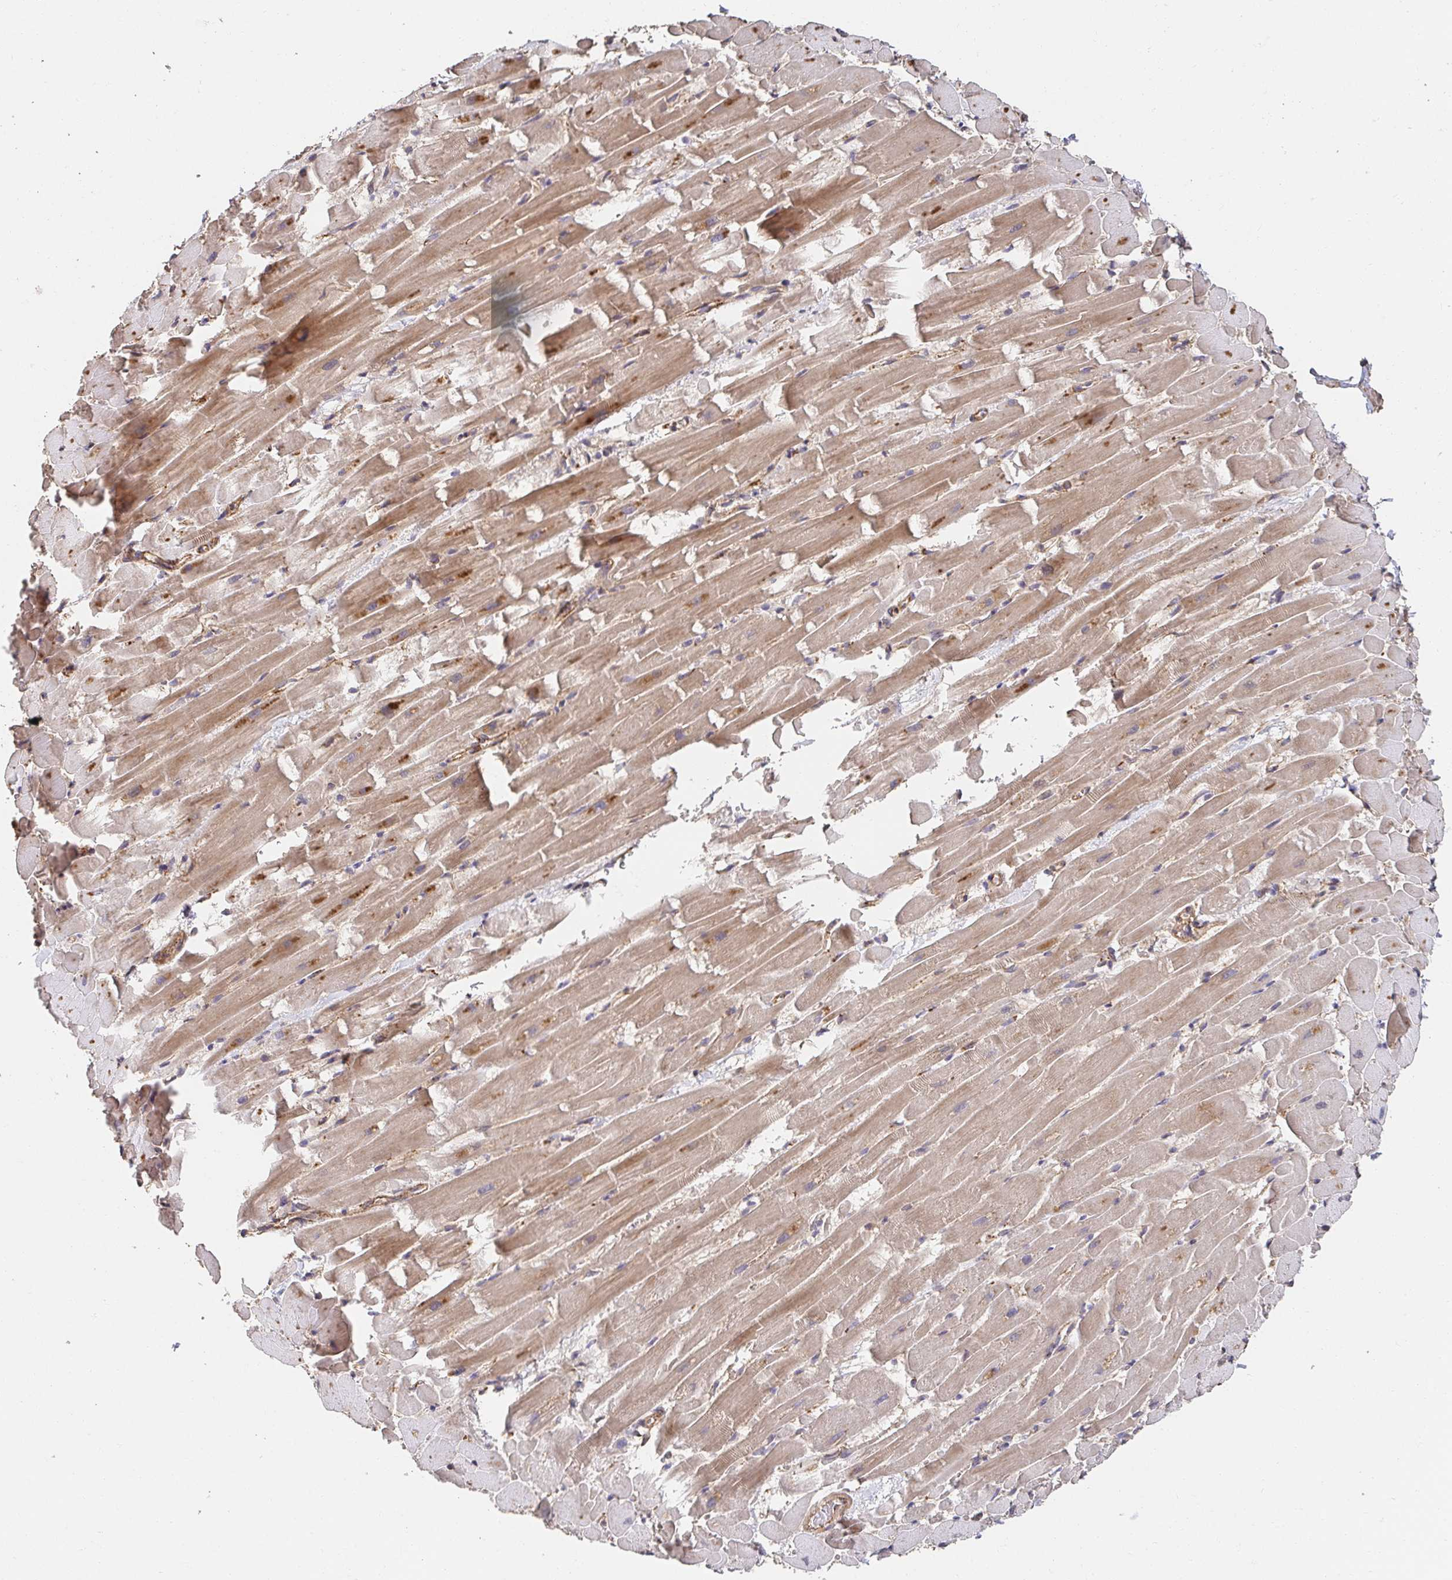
{"staining": {"intensity": "moderate", "quantity": "25%-75%", "location": "cytoplasmic/membranous"}, "tissue": "heart muscle", "cell_type": "Cardiomyocytes", "image_type": "normal", "snomed": [{"axis": "morphology", "description": "Normal tissue, NOS"}, {"axis": "topography", "description": "Heart"}], "caption": "A medium amount of moderate cytoplasmic/membranous positivity is appreciated in about 25%-75% of cardiomyocytes in benign heart muscle.", "gene": "APBB1", "patient": {"sex": "male", "age": 37}}